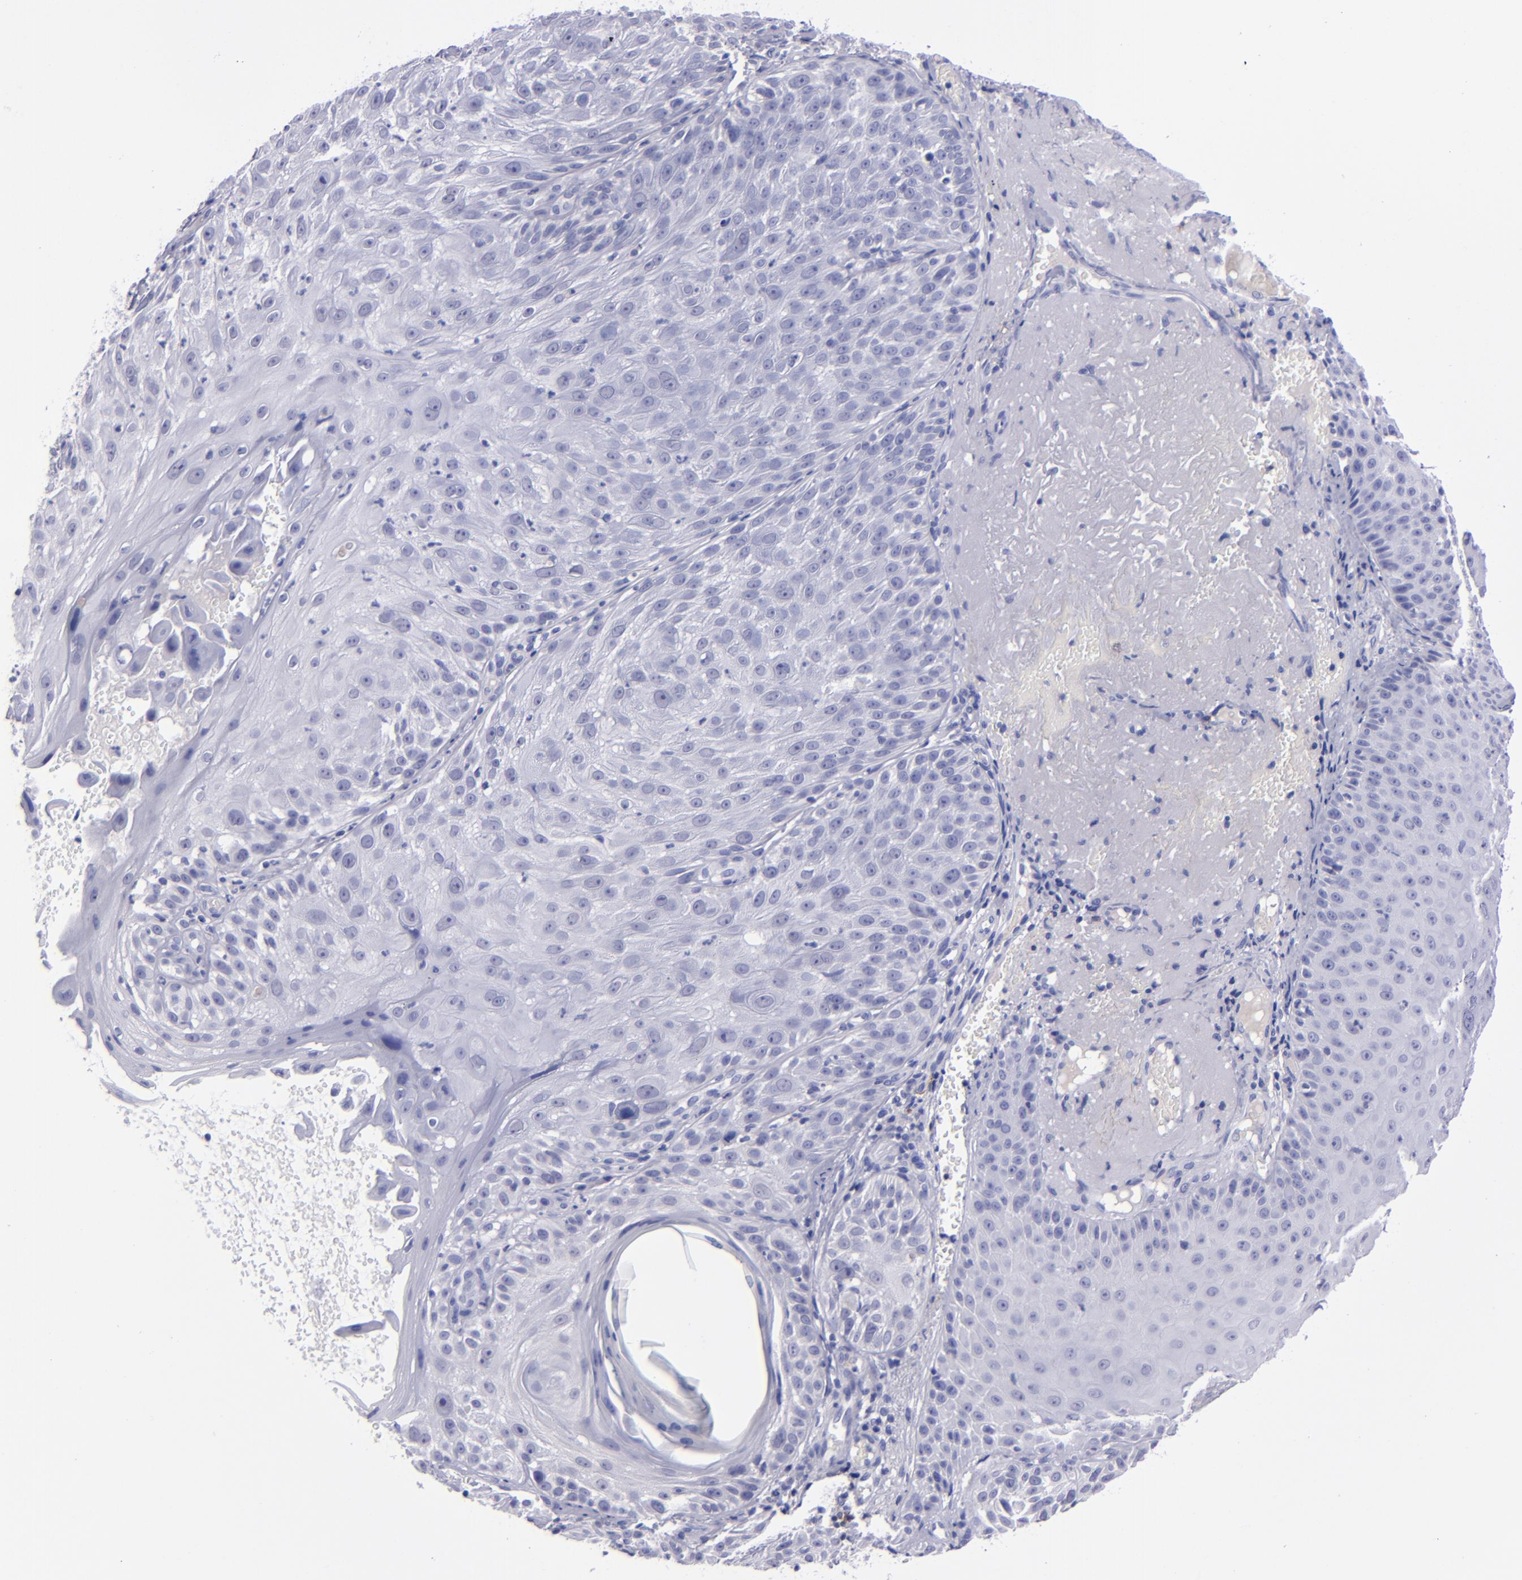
{"staining": {"intensity": "moderate", "quantity": "<25%", "location": "cytoplasmic/membranous"}, "tissue": "skin cancer", "cell_type": "Tumor cells", "image_type": "cancer", "snomed": [{"axis": "morphology", "description": "Squamous cell carcinoma, NOS"}, {"axis": "topography", "description": "Skin"}], "caption": "A low amount of moderate cytoplasmic/membranous staining is present in approximately <25% of tumor cells in squamous cell carcinoma (skin) tissue.", "gene": "CD37", "patient": {"sex": "female", "age": 89}}